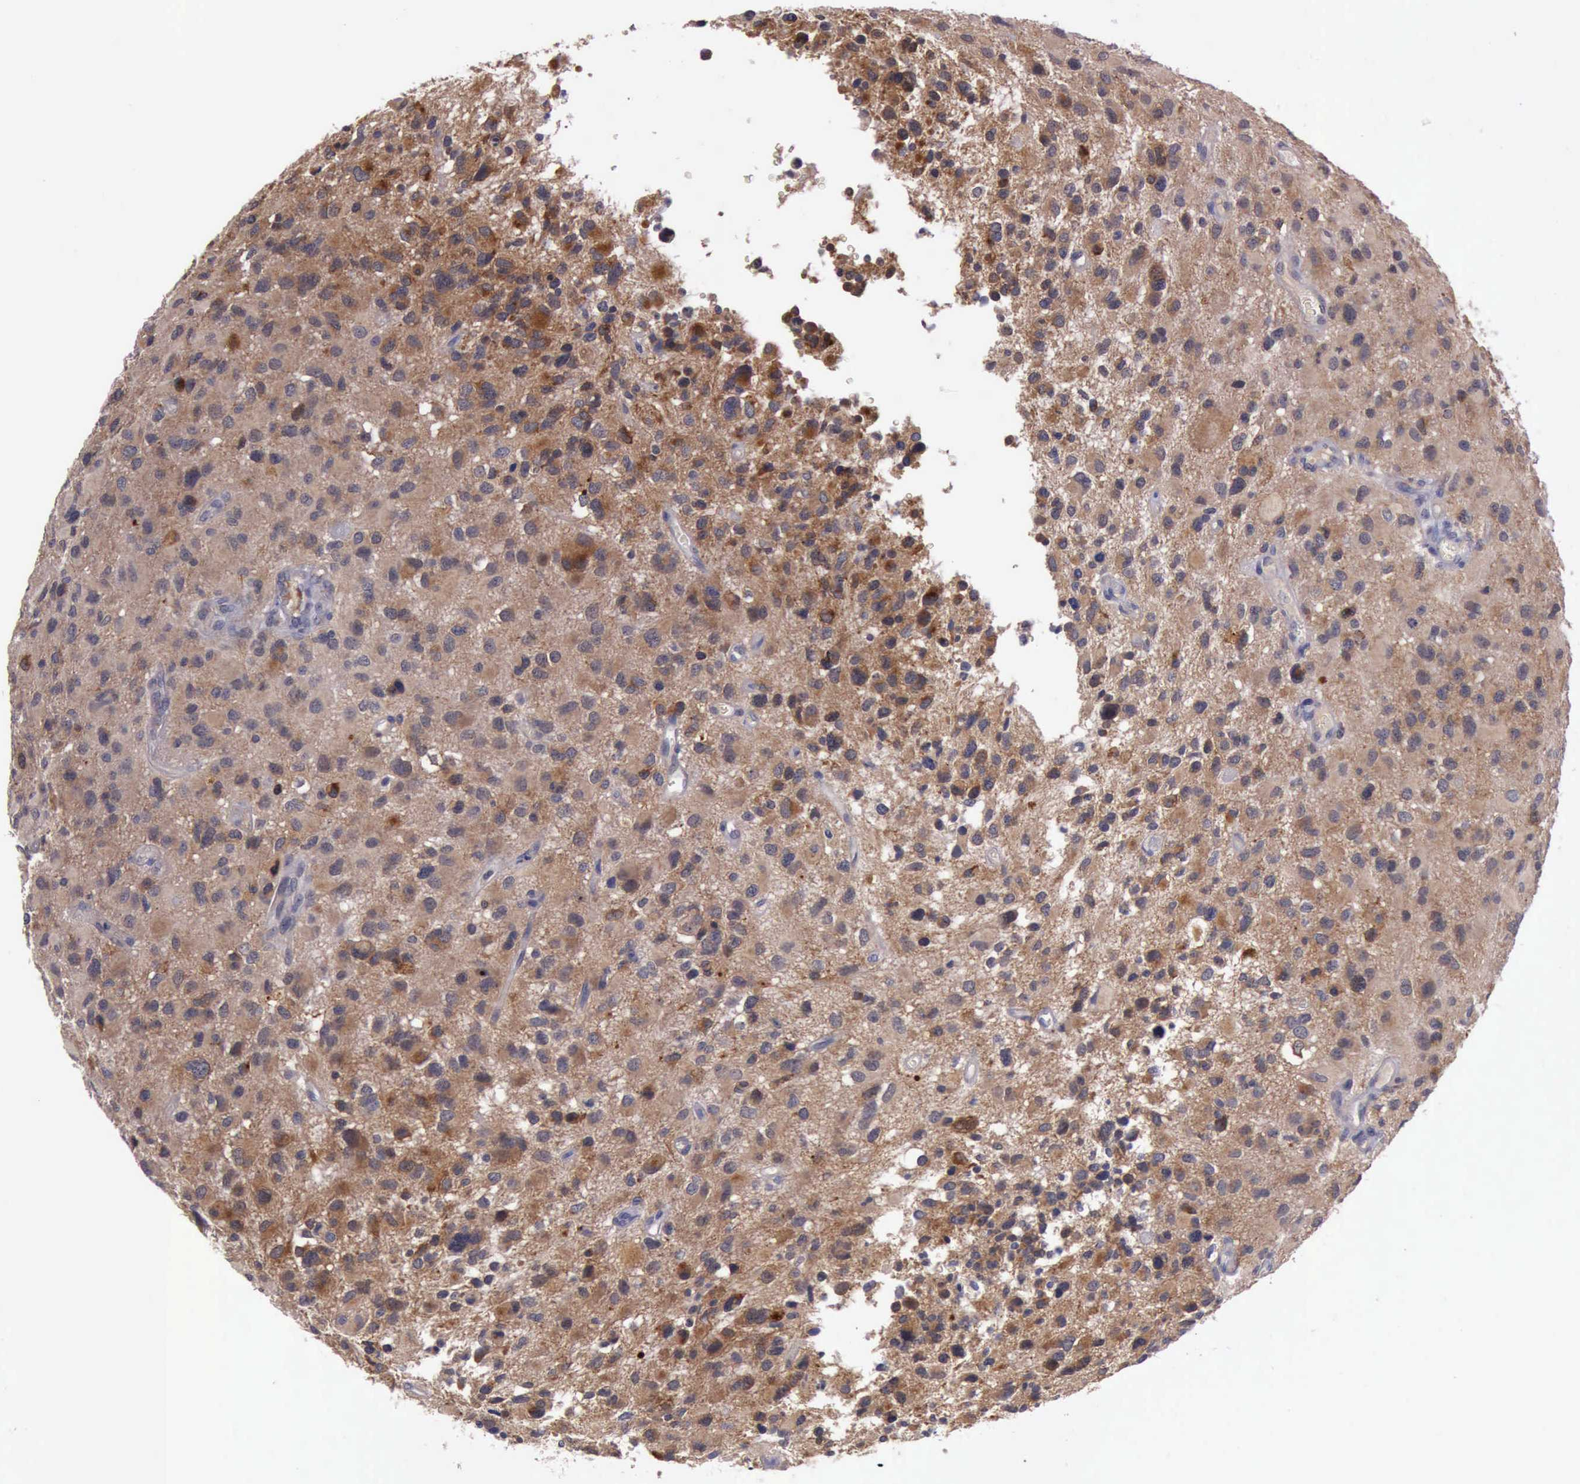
{"staining": {"intensity": "moderate", "quantity": "<25%", "location": "cytoplasmic/membranous"}, "tissue": "glioma", "cell_type": "Tumor cells", "image_type": "cancer", "snomed": [{"axis": "morphology", "description": "Glioma, malignant, High grade"}, {"axis": "topography", "description": "Brain"}], "caption": "A histopathology image showing moderate cytoplasmic/membranous staining in about <25% of tumor cells in malignant glioma (high-grade), as visualized by brown immunohistochemical staining.", "gene": "RAB39B", "patient": {"sex": "male", "age": 69}}